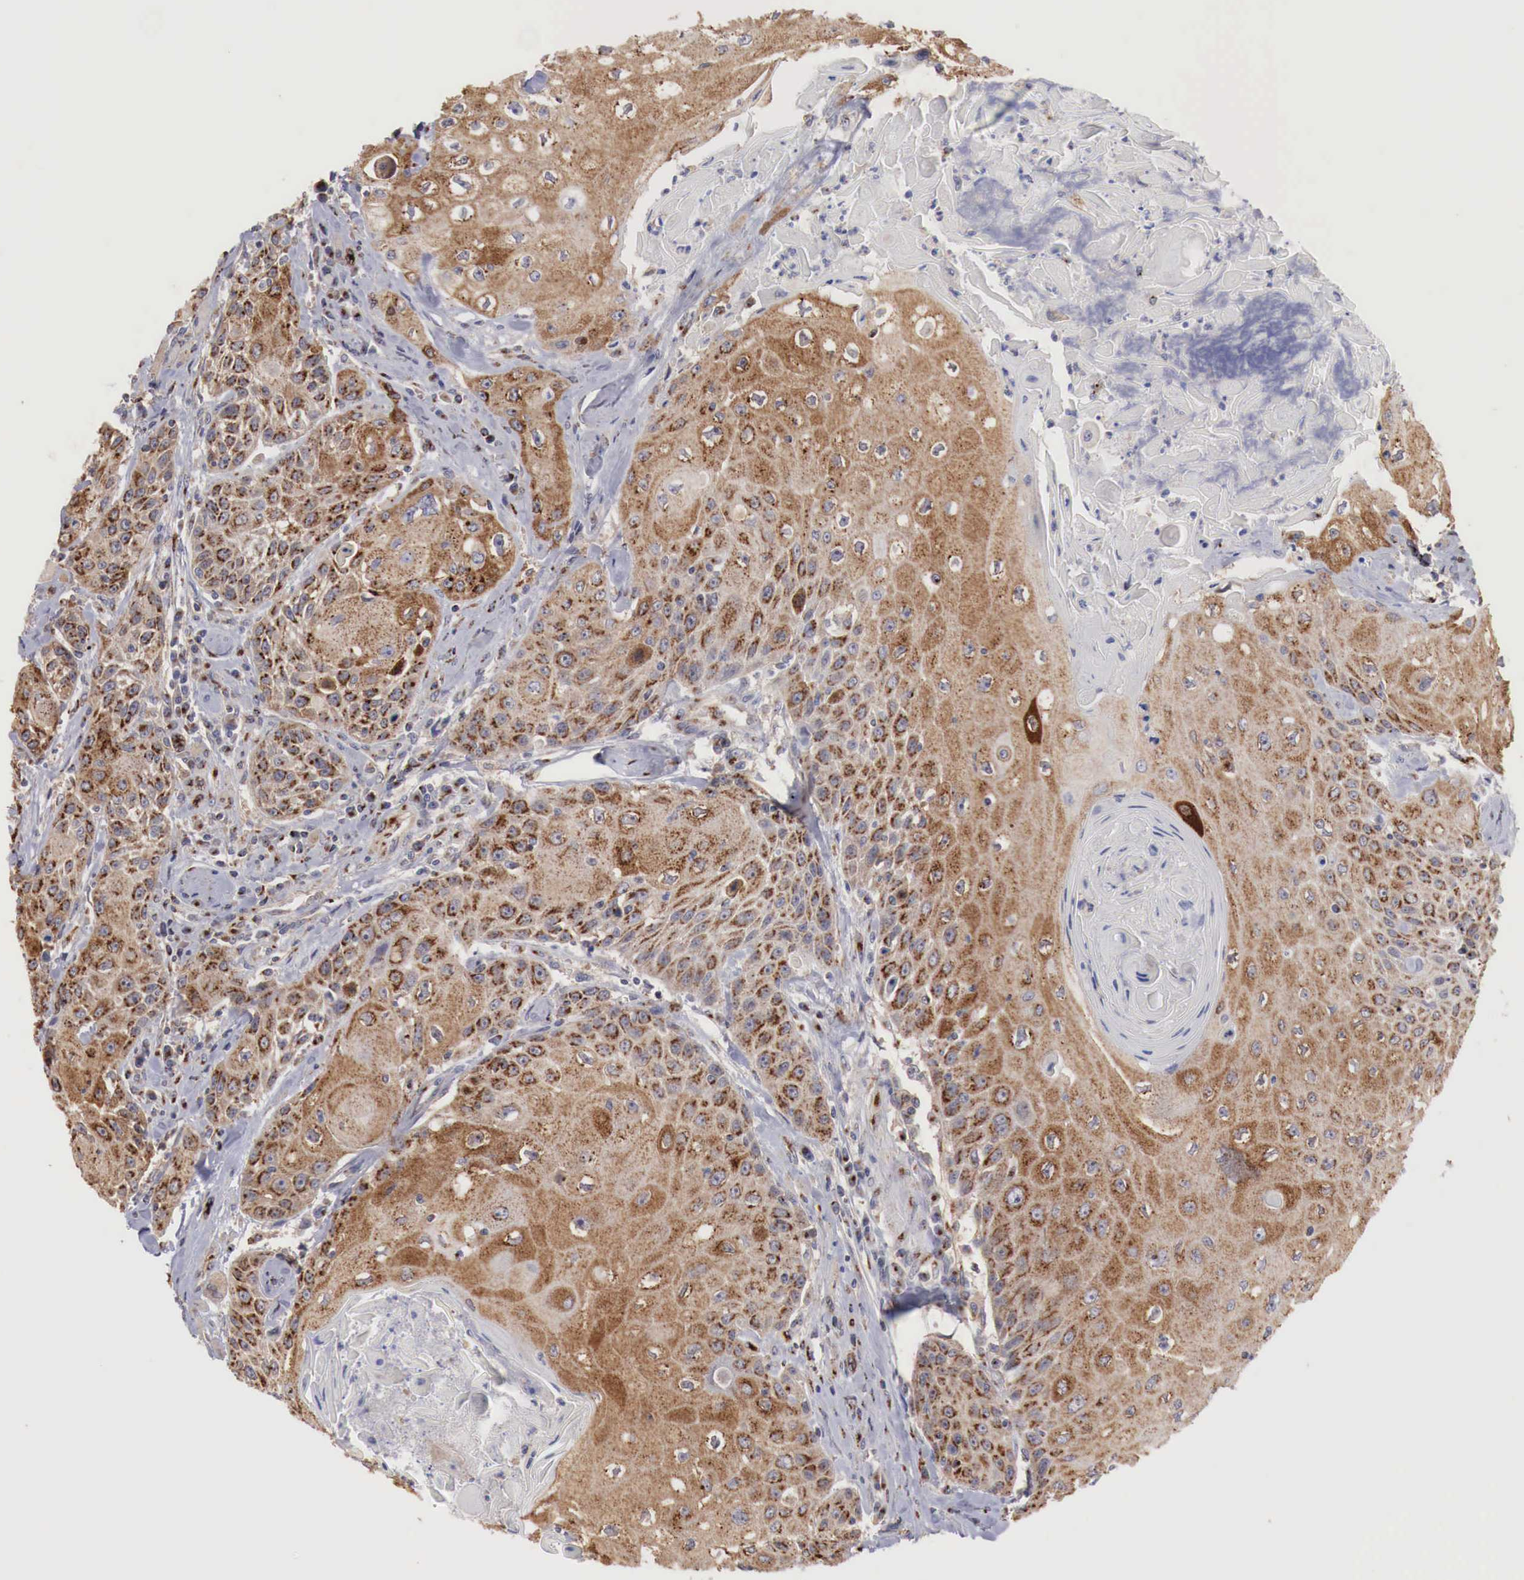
{"staining": {"intensity": "moderate", "quantity": ">75%", "location": "cytoplasmic/membranous"}, "tissue": "head and neck cancer", "cell_type": "Tumor cells", "image_type": "cancer", "snomed": [{"axis": "morphology", "description": "Squamous cell carcinoma, NOS"}, {"axis": "topography", "description": "Oral tissue"}, {"axis": "topography", "description": "Head-Neck"}], "caption": "Protein staining exhibits moderate cytoplasmic/membranous positivity in about >75% of tumor cells in head and neck squamous cell carcinoma.", "gene": "SYAP1", "patient": {"sex": "female", "age": 82}}